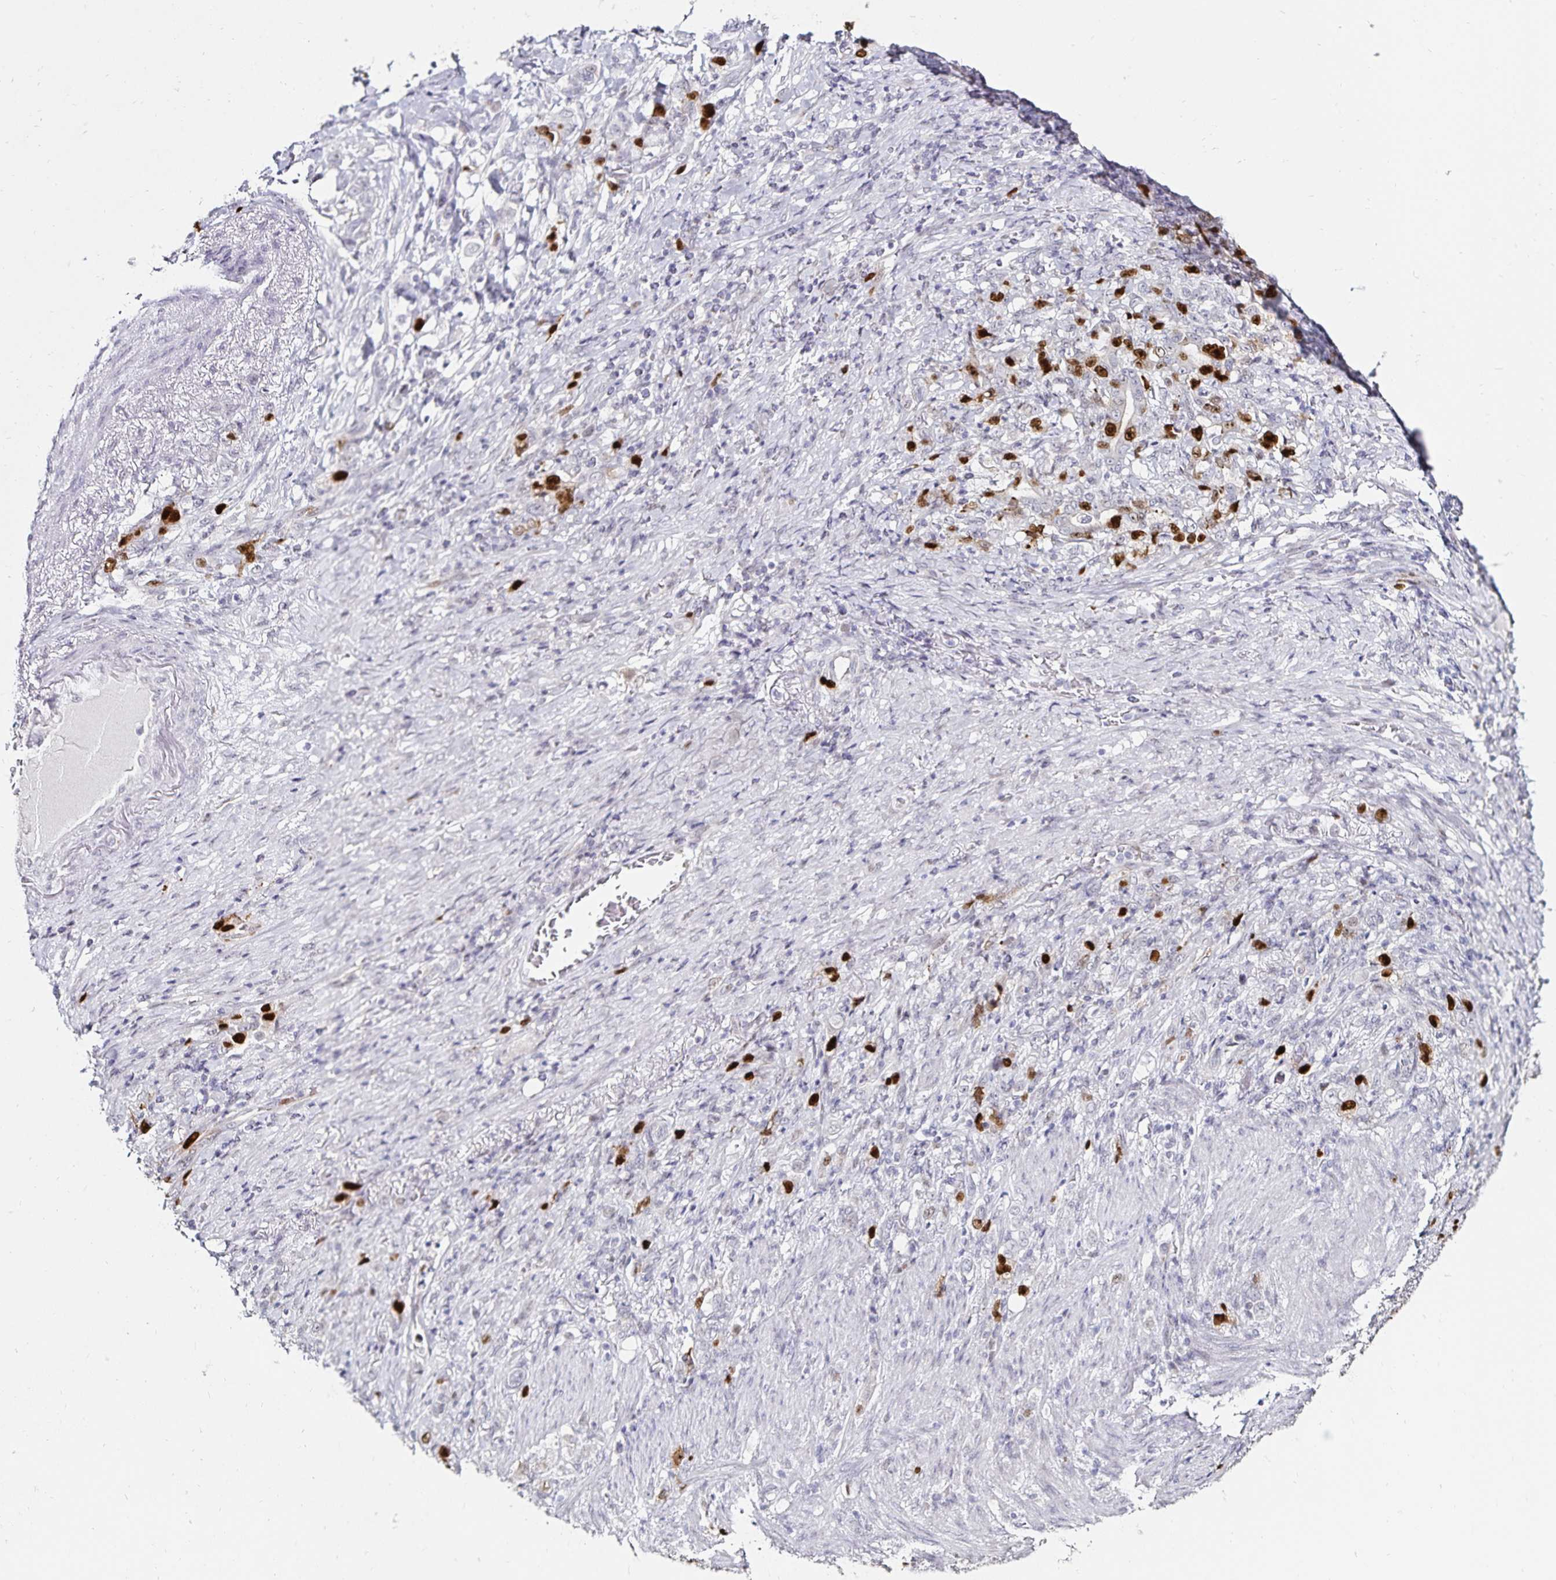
{"staining": {"intensity": "strong", "quantity": "25%-75%", "location": "nuclear"}, "tissue": "stomach cancer", "cell_type": "Tumor cells", "image_type": "cancer", "snomed": [{"axis": "morphology", "description": "Adenocarcinoma, NOS"}, {"axis": "topography", "description": "Stomach"}], "caption": "Immunohistochemistry micrograph of stomach cancer (adenocarcinoma) stained for a protein (brown), which exhibits high levels of strong nuclear expression in approximately 25%-75% of tumor cells.", "gene": "ANLN", "patient": {"sex": "female", "age": 79}}